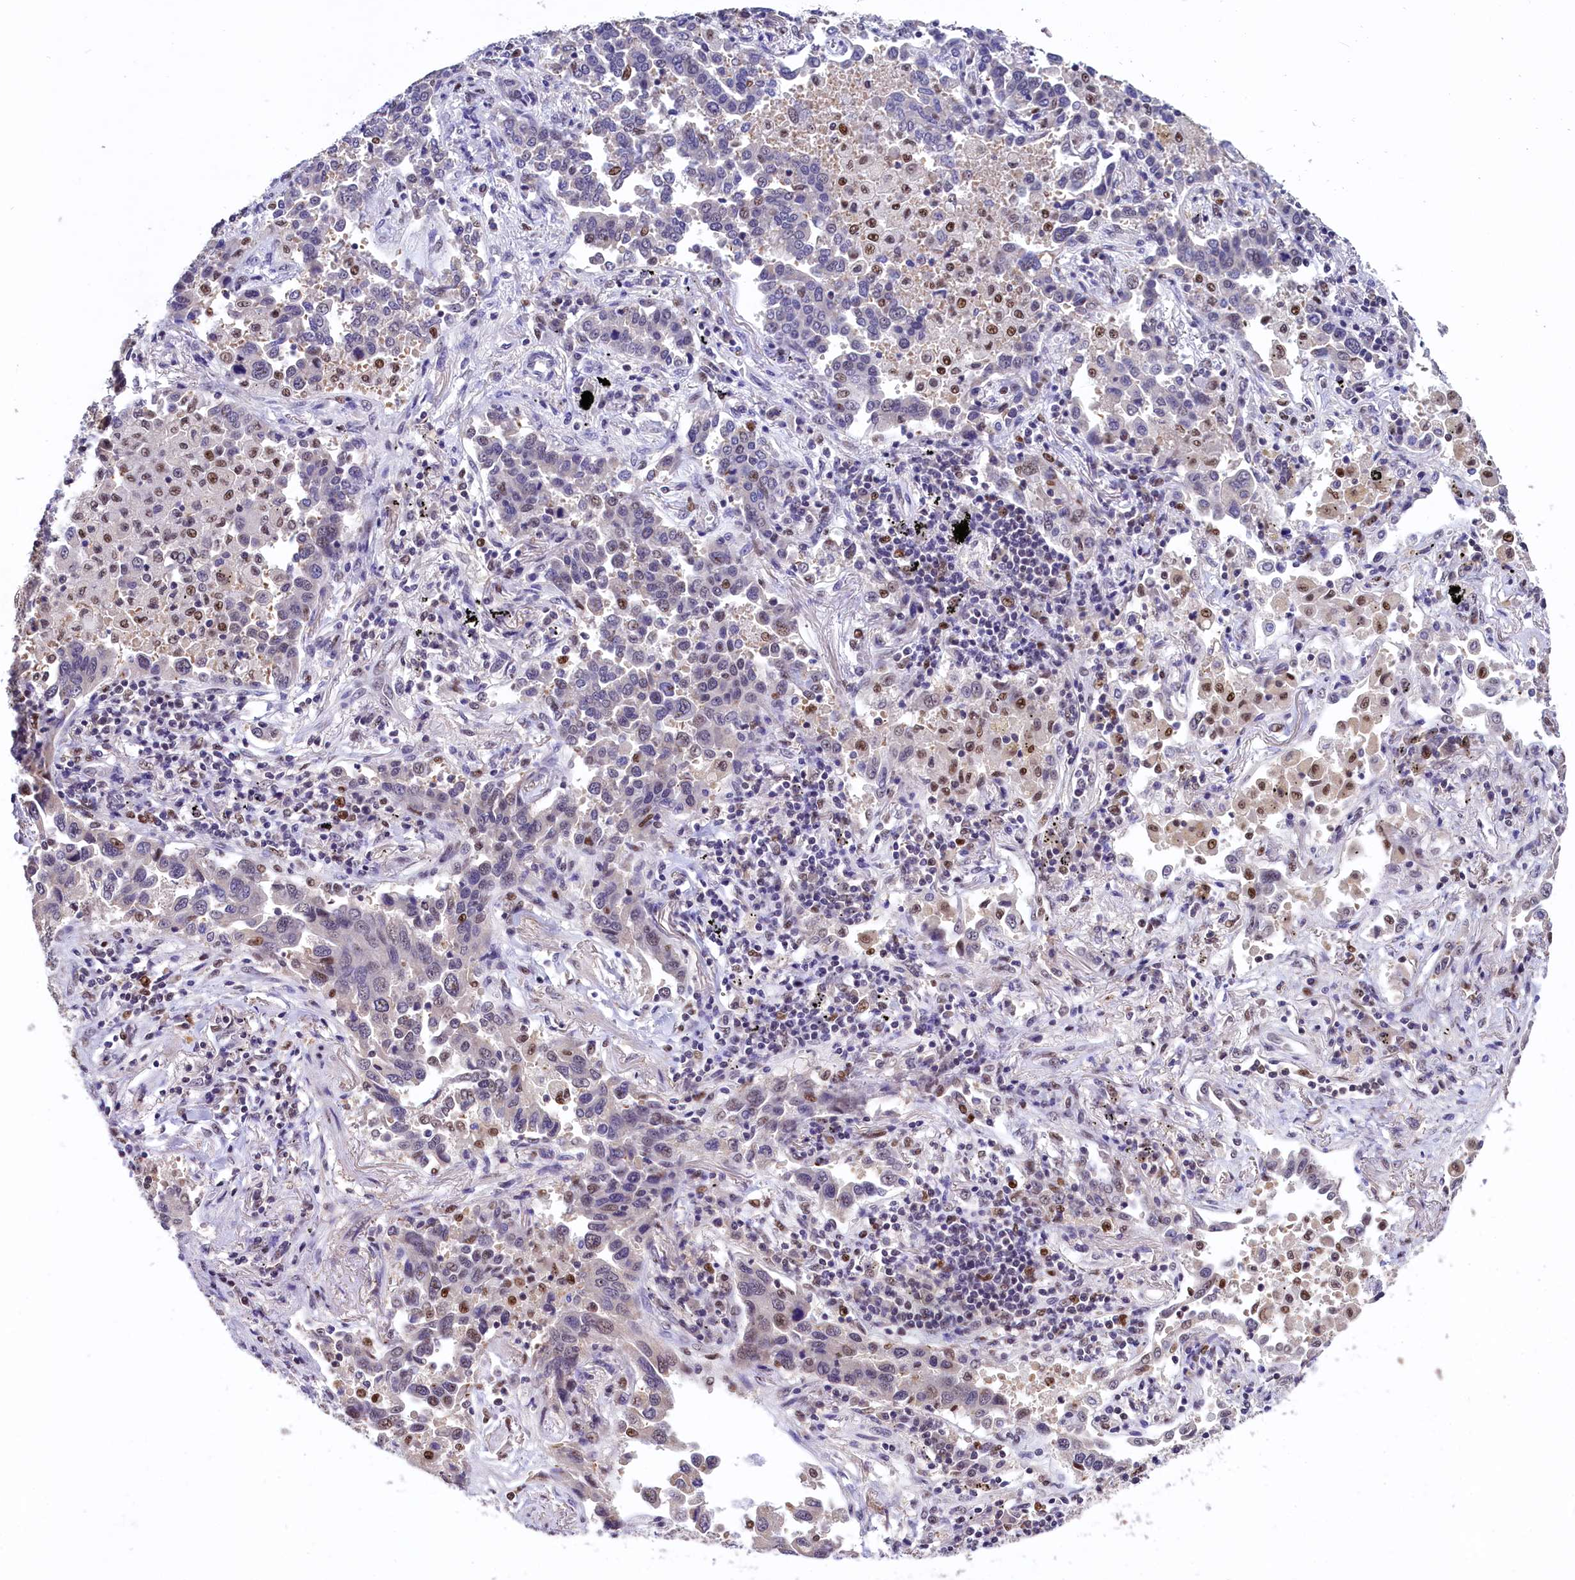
{"staining": {"intensity": "weak", "quantity": "<25%", "location": "nuclear"}, "tissue": "lung cancer", "cell_type": "Tumor cells", "image_type": "cancer", "snomed": [{"axis": "morphology", "description": "Adenocarcinoma, NOS"}, {"axis": "topography", "description": "Lung"}], "caption": "High magnification brightfield microscopy of lung cancer stained with DAB (3,3'-diaminobenzidine) (brown) and counterstained with hematoxylin (blue): tumor cells show no significant positivity. (Immunohistochemistry (ihc), brightfield microscopy, high magnification).", "gene": "HECTD4", "patient": {"sex": "male", "age": 67}}